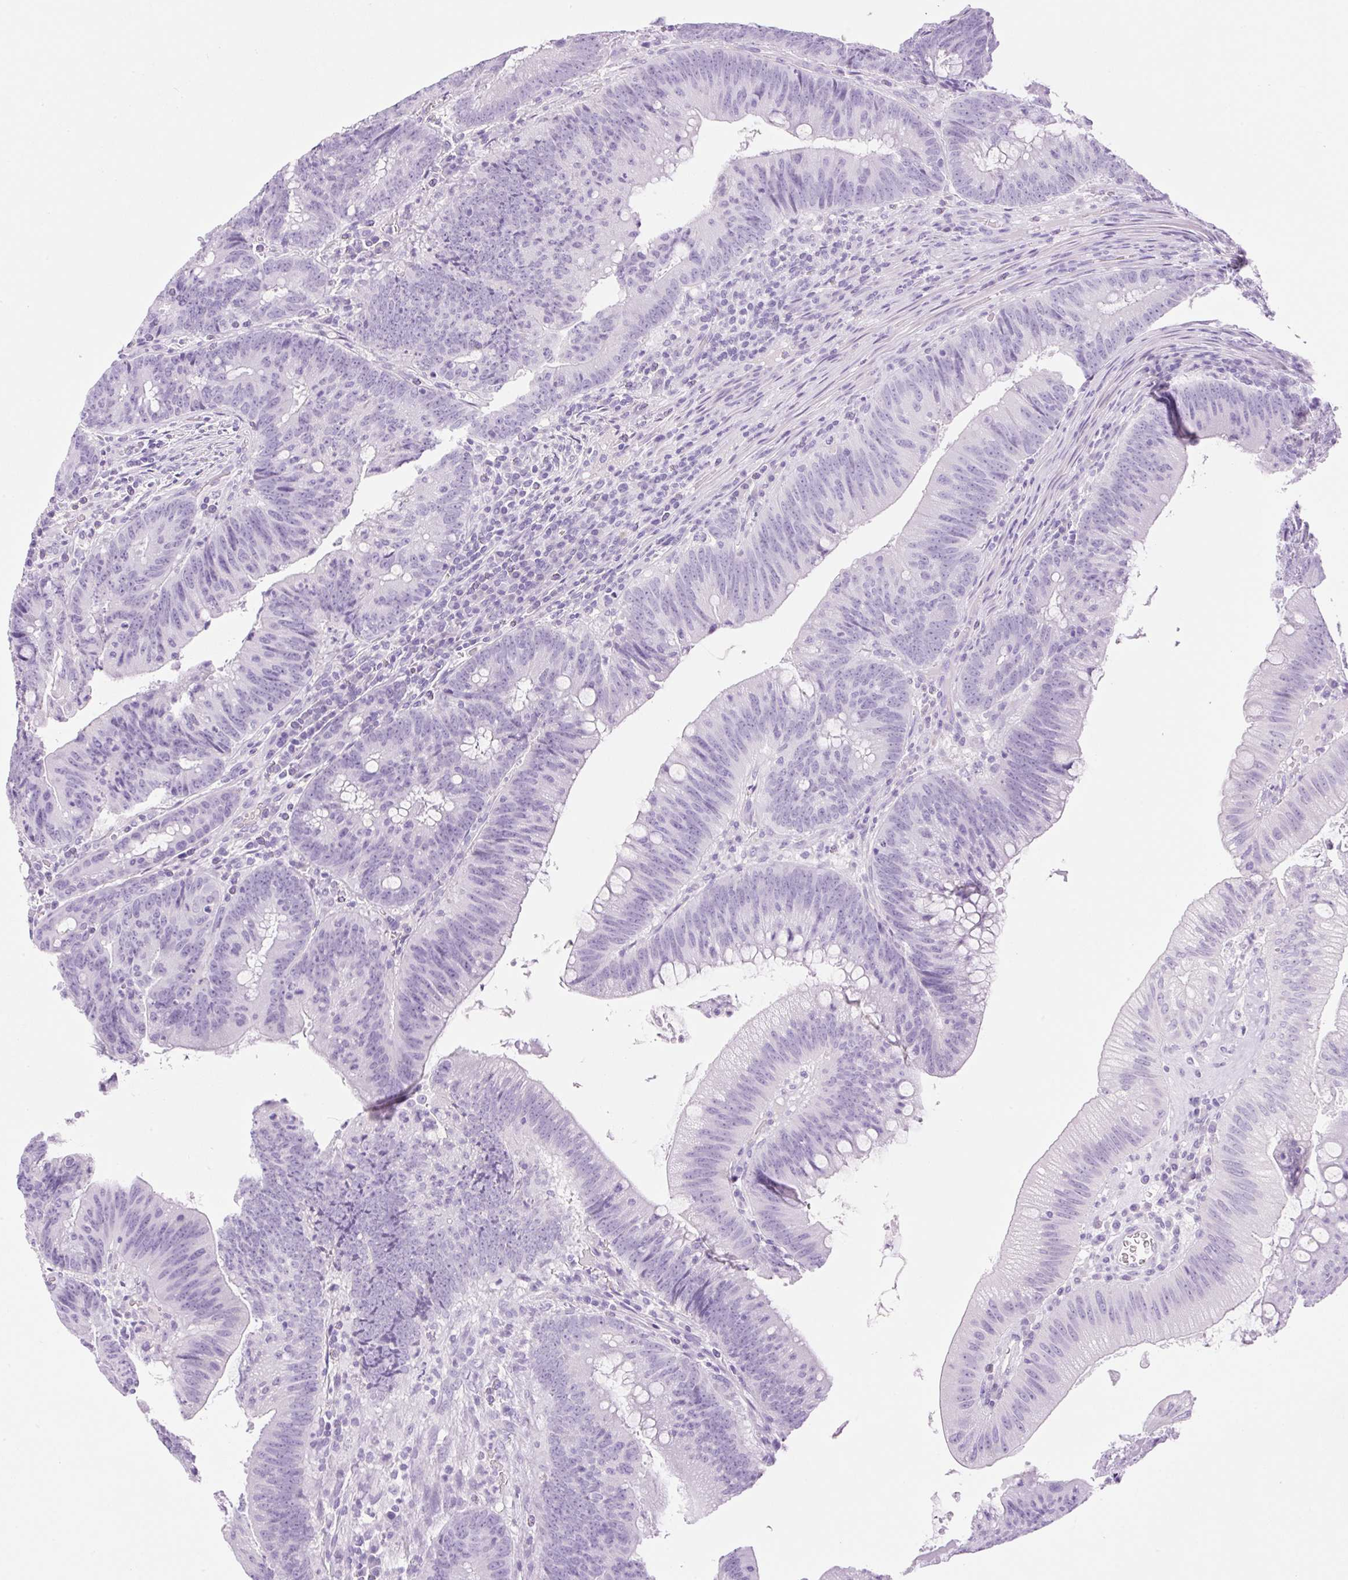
{"staining": {"intensity": "negative", "quantity": "none", "location": "none"}, "tissue": "colorectal cancer", "cell_type": "Tumor cells", "image_type": "cancer", "snomed": [{"axis": "morphology", "description": "Adenocarcinoma, NOS"}, {"axis": "topography", "description": "Colon"}], "caption": "This photomicrograph is of colorectal adenocarcinoma stained with IHC to label a protein in brown with the nuclei are counter-stained blue. There is no expression in tumor cells.", "gene": "PALM3", "patient": {"sex": "female", "age": 87}}